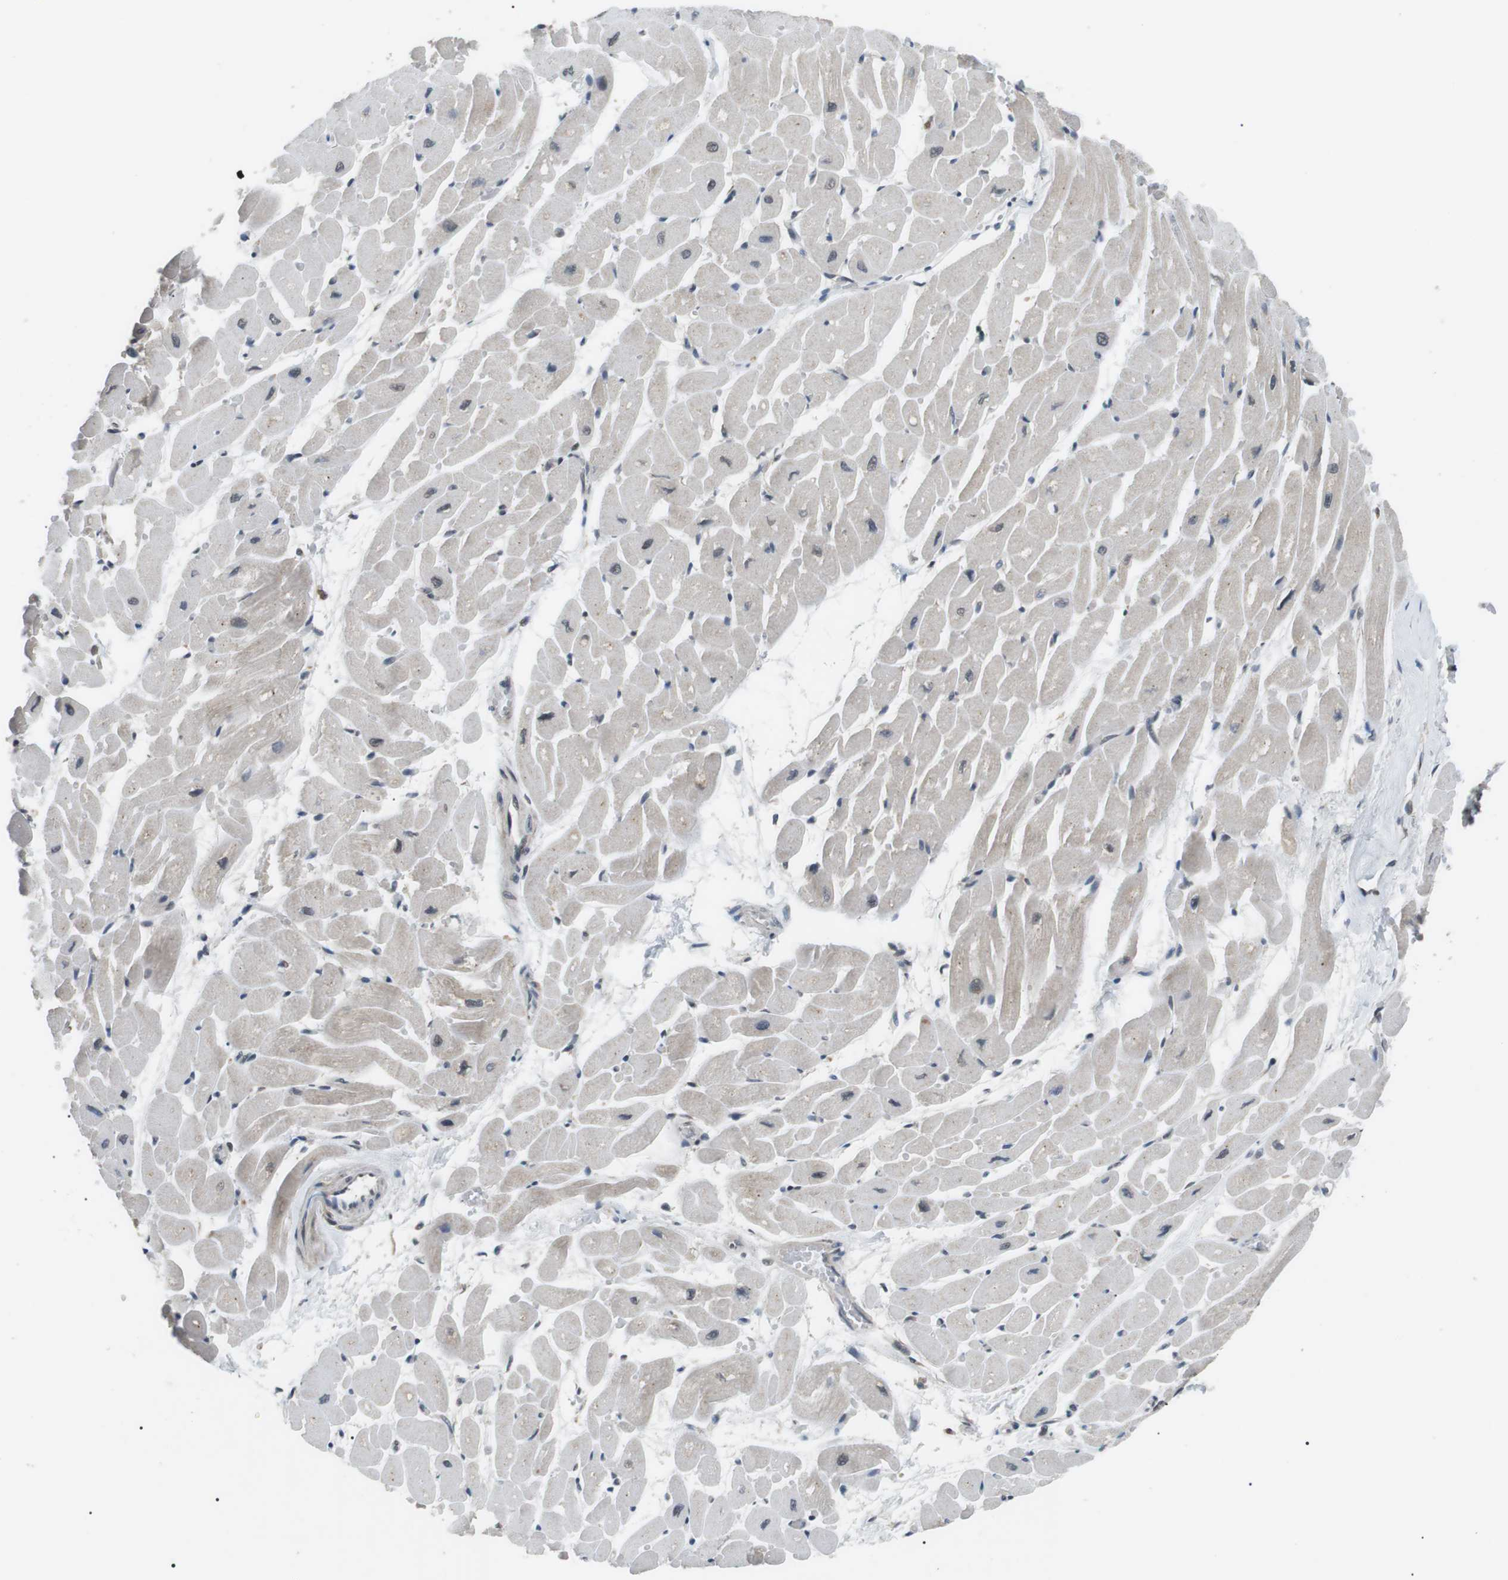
{"staining": {"intensity": "moderate", "quantity": "25%-75%", "location": "cytoplasmic/membranous"}, "tissue": "heart muscle", "cell_type": "Cardiomyocytes", "image_type": "normal", "snomed": [{"axis": "morphology", "description": "Normal tissue, NOS"}, {"axis": "topography", "description": "Heart"}], "caption": "A high-resolution micrograph shows immunohistochemistry (IHC) staining of unremarkable heart muscle, which demonstrates moderate cytoplasmic/membranous positivity in approximately 25%-75% of cardiomyocytes.", "gene": "ORAI3", "patient": {"sex": "male", "age": 45}}